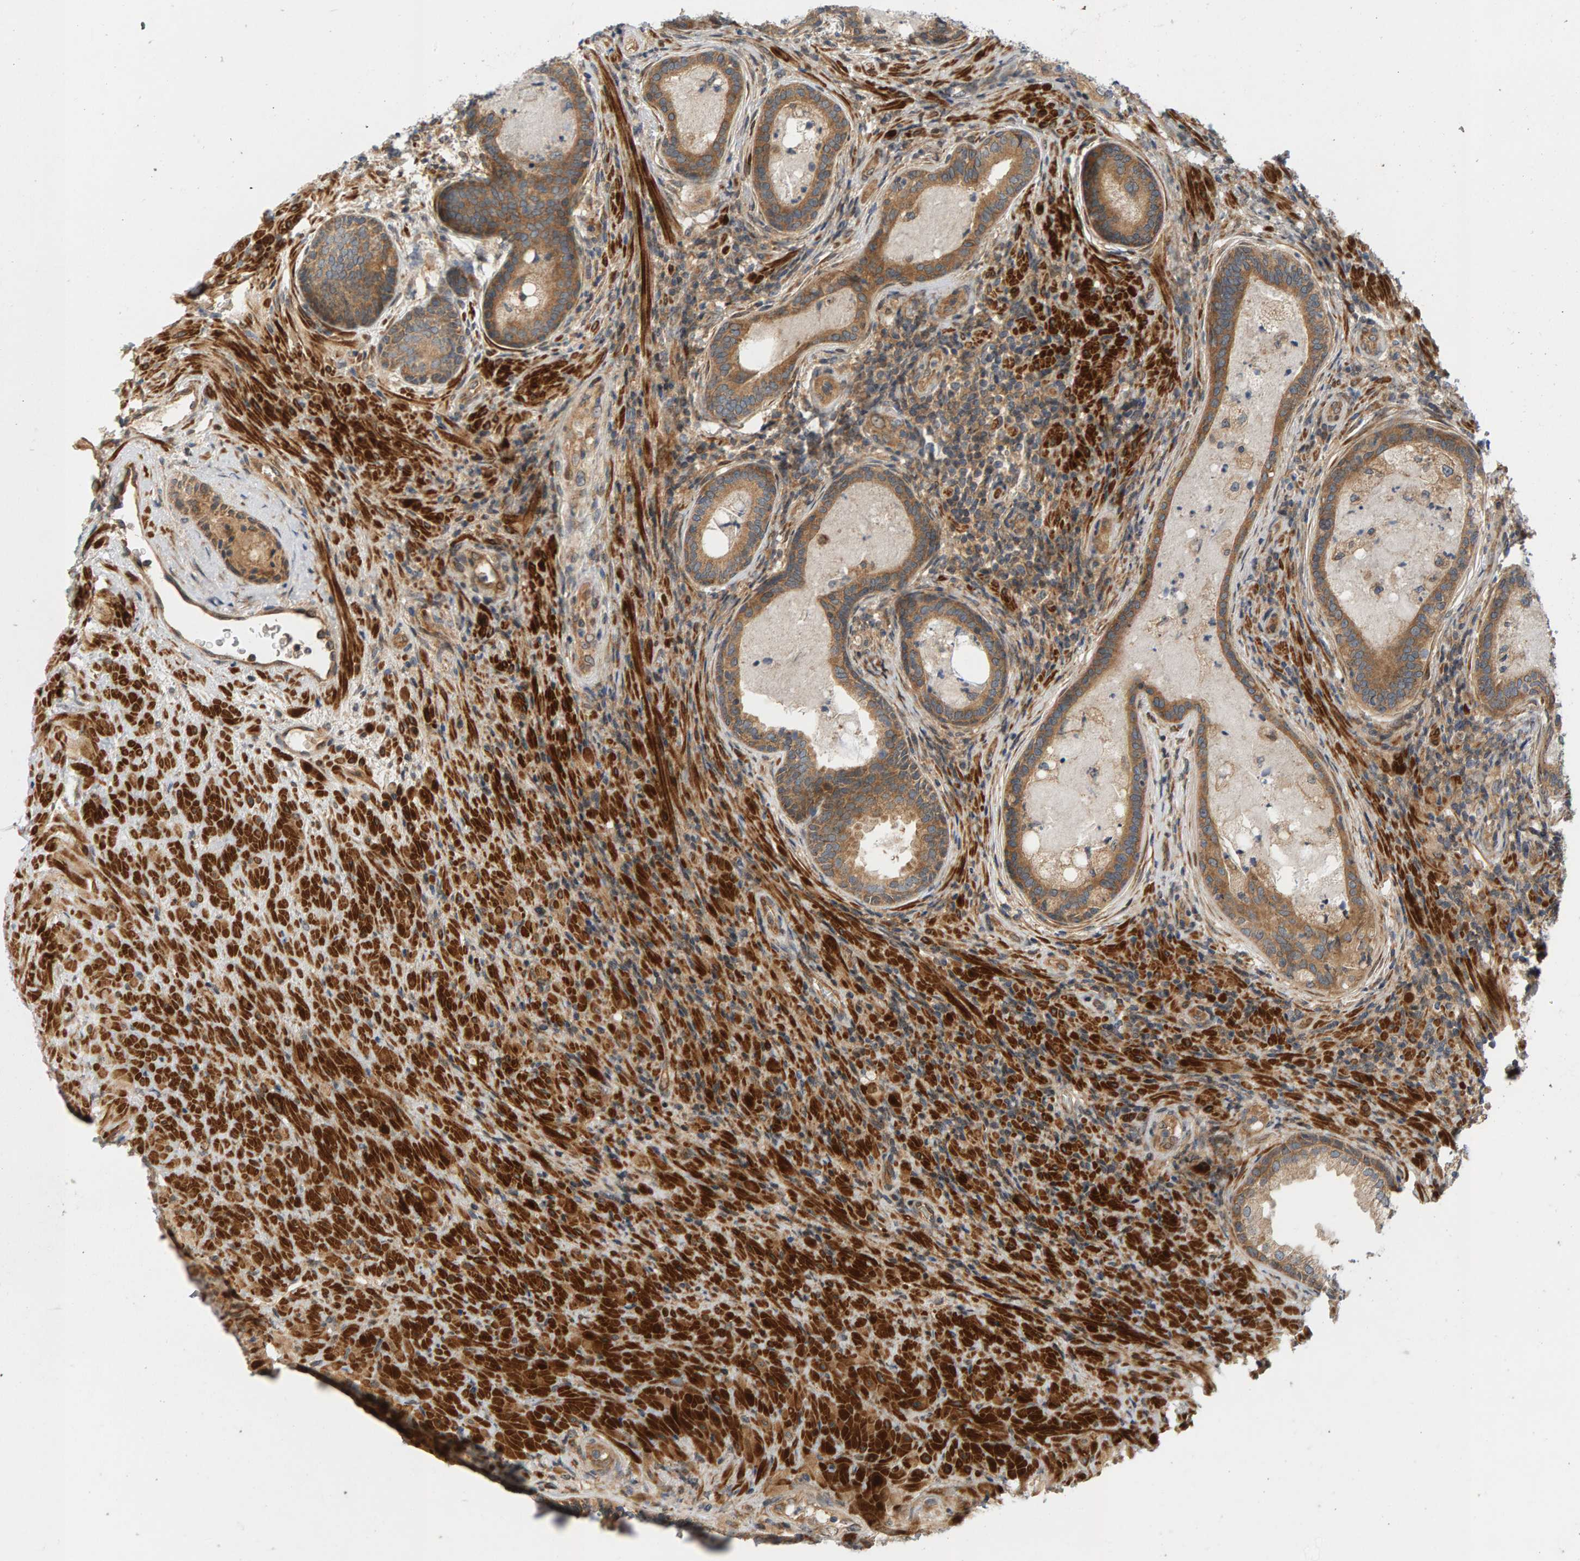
{"staining": {"intensity": "moderate", "quantity": ">75%", "location": "cytoplasmic/membranous"}, "tissue": "prostate", "cell_type": "Glandular cells", "image_type": "normal", "snomed": [{"axis": "morphology", "description": "Normal tissue, NOS"}, {"axis": "topography", "description": "Prostate"}], "caption": "Glandular cells demonstrate moderate cytoplasmic/membranous positivity in approximately >75% of cells in benign prostate.", "gene": "BAHCC1", "patient": {"sex": "male", "age": 76}}